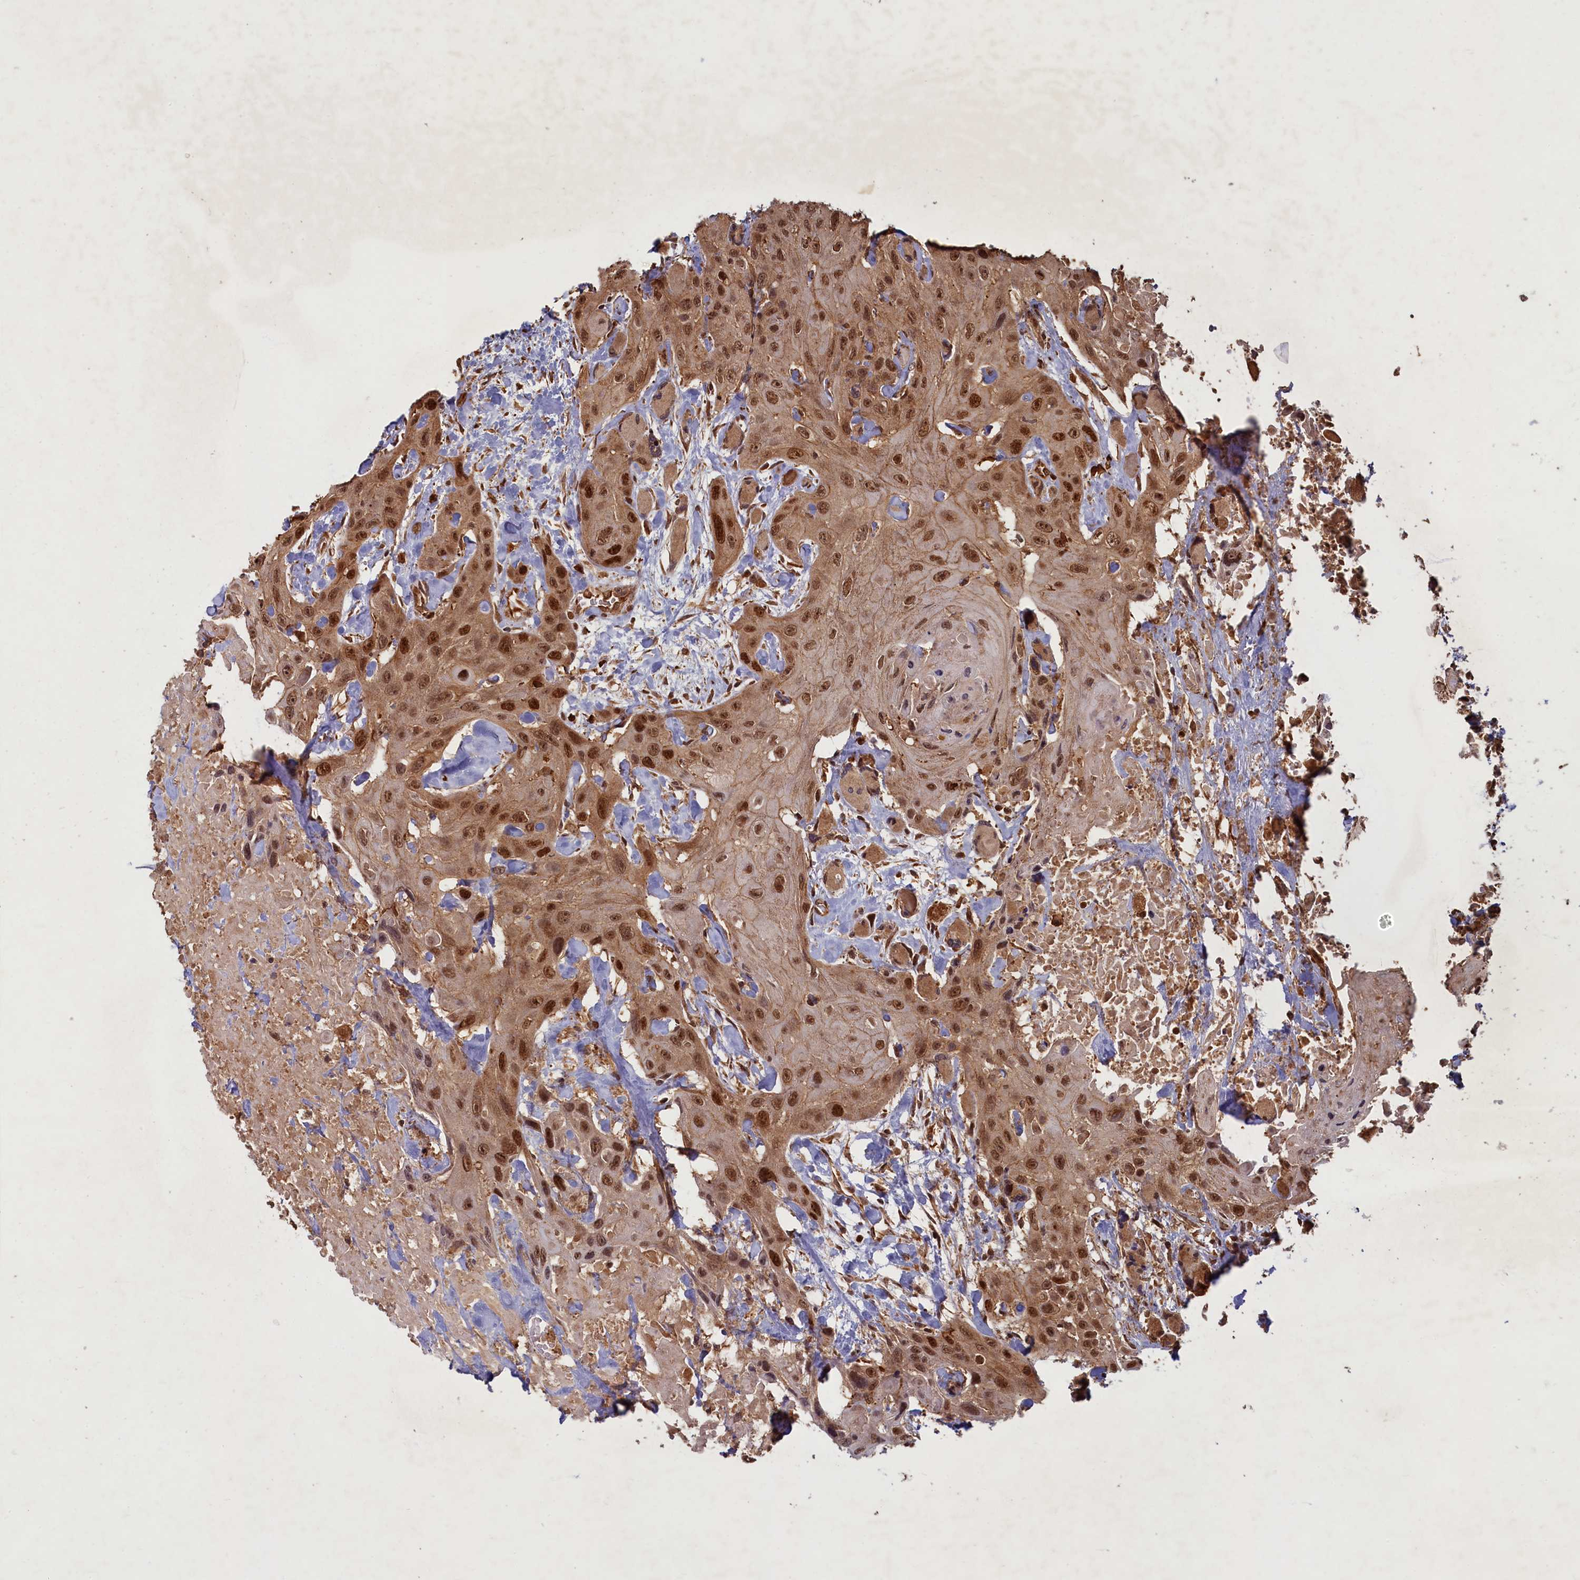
{"staining": {"intensity": "strong", "quantity": ">75%", "location": "nuclear"}, "tissue": "head and neck cancer", "cell_type": "Tumor cells", "image_type": "cancer", "snomed": [{"axis": "morphology", "description": "Squamous cell carcinoma, NOS"}, {"axis": "topography", "description": "Head-Neck"}], "caption": "Brown immunohistochemical staining in head and neck cancer (squamous cell carcinoma) displays strong nuclear staining in about >75% of tumor cells. (DAB (3,3'-diaminobenzidine) IHC with brightfield microscopy, high magnification).", "gene": "BRCA1", "patient": {"sex": "male", "age": 81}}